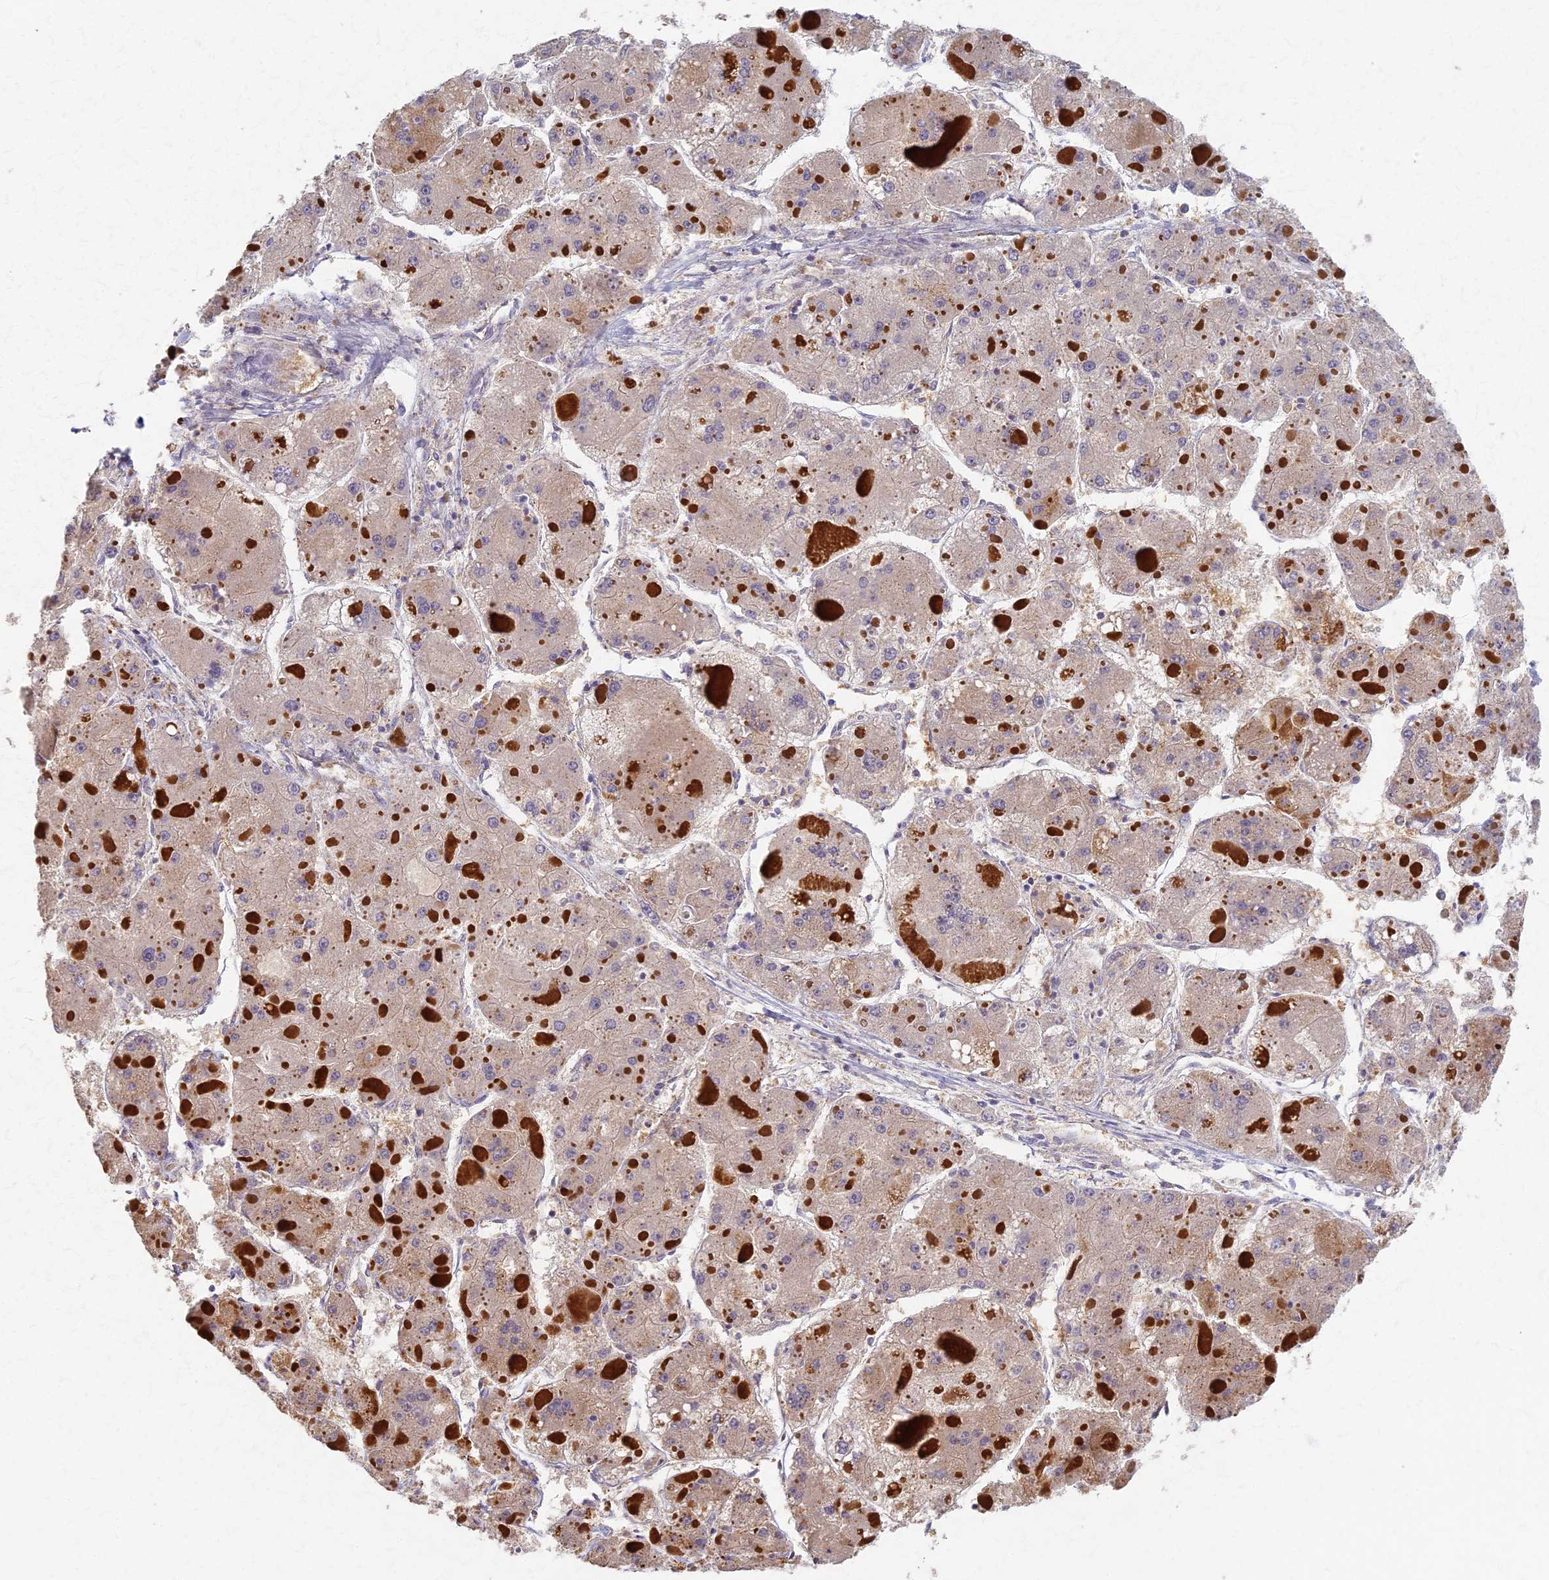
{"staining": {"intensity": "negative", "quantity": "none", "location": "none"}, "tissue": "liver cancer", "cell_type": "Tumor cells", "image_type": "cancer", "snomed": [{"axis": "morphology", "description": "Carcinoma, Hepatocellular, NOS"}, {"axis": "topography", "description": "Liver"}], "caption": "Tumor cells are negative for brown protein staining in liver cancer (hepatocellular carcinoma).", "gene": "AP4E1", "patient": {"sex": "female", "age": 73}}